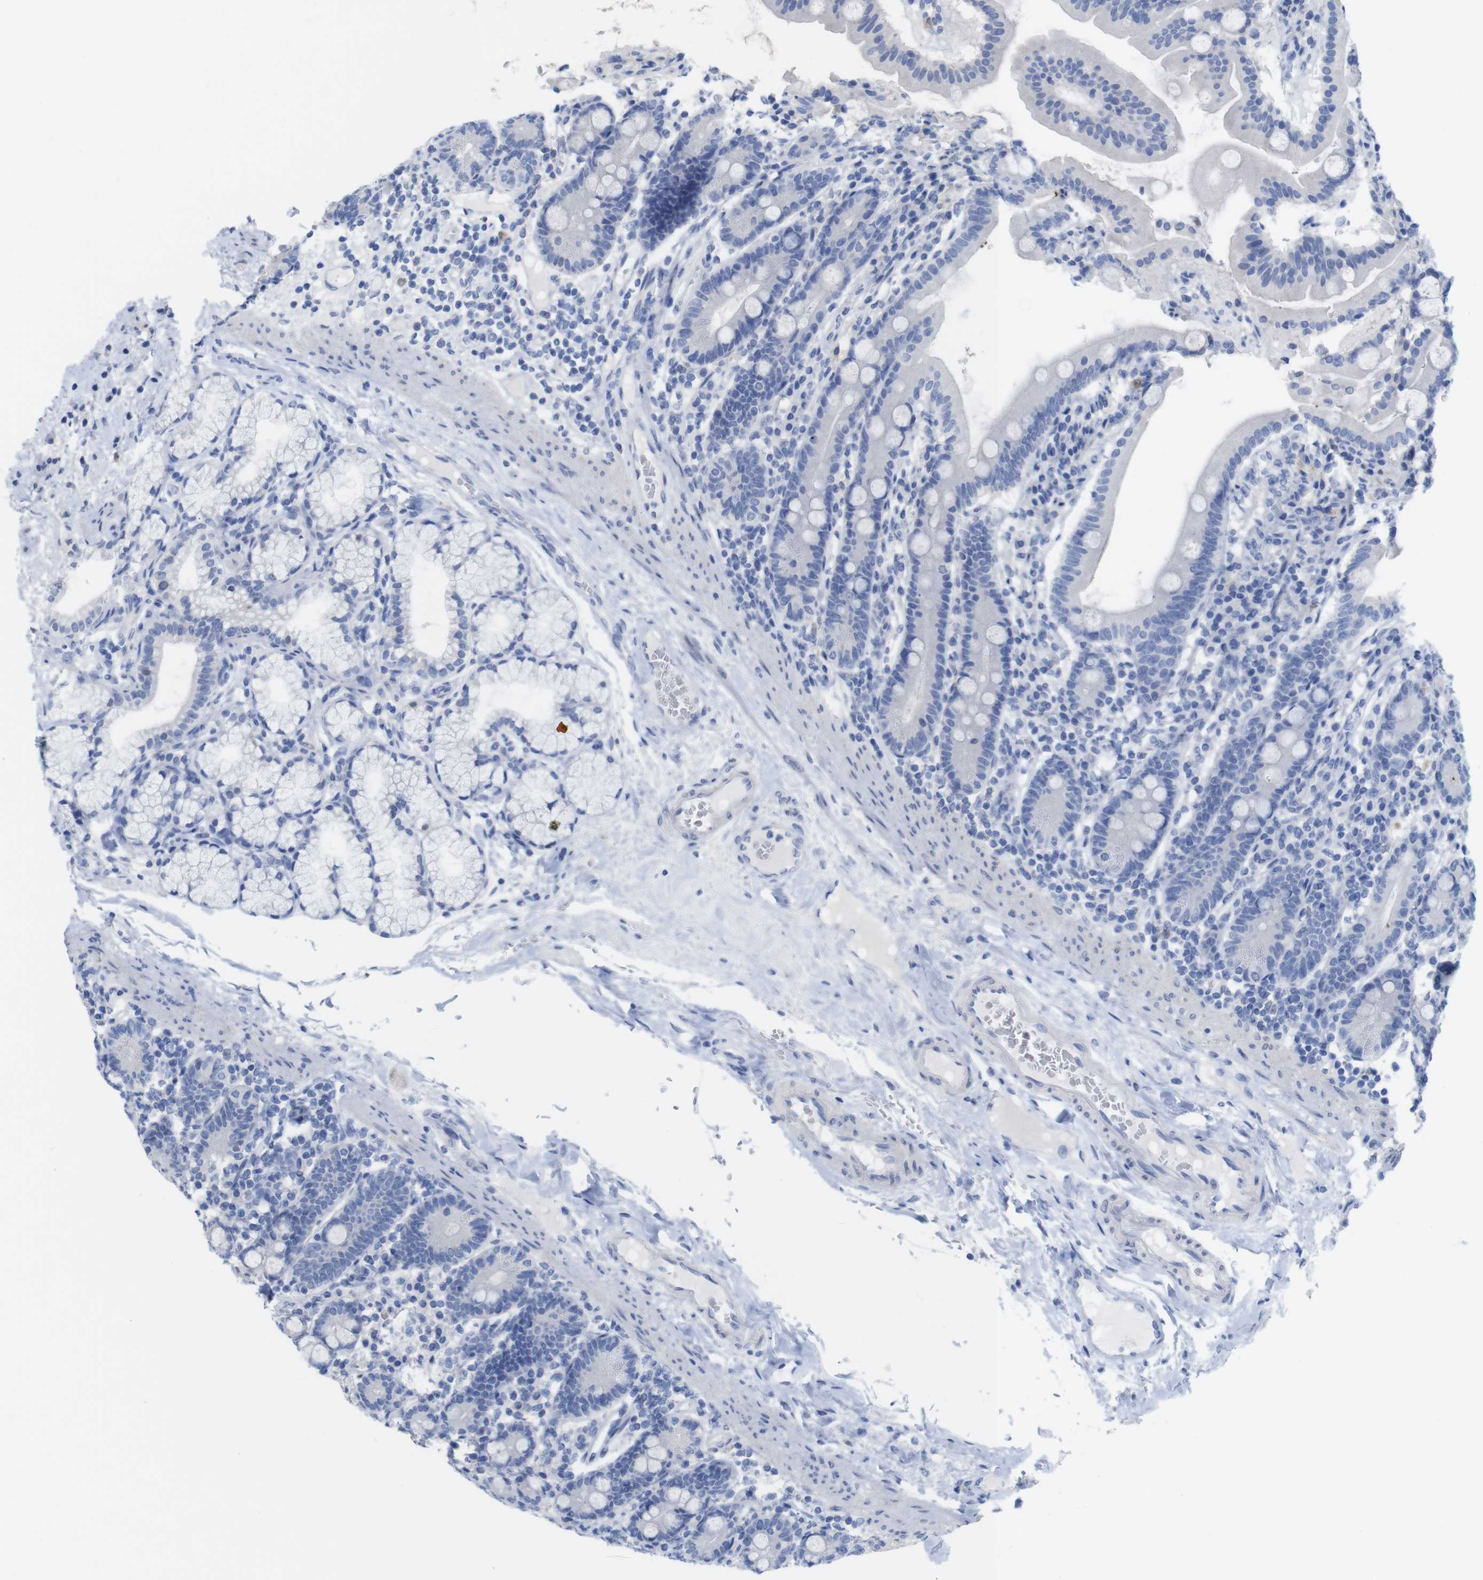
{"staining": {"intensity": "negative", "quantity": "none", "location": "none"}, "tissue": "duodenum", "cell_type": "Glandular cells", "image_type": "normal", "snomed": [{"axis": "morphology", "description": "Normal tissue, NOS"}, {"axis": "topography", "description": "Duodenum"}], "caption": "Immunohistochemical staining of benign duodenum displays no significant staining in glandular cells.", "gene": "PNMA1", "patient": {"sex": "male", "age": 50}}